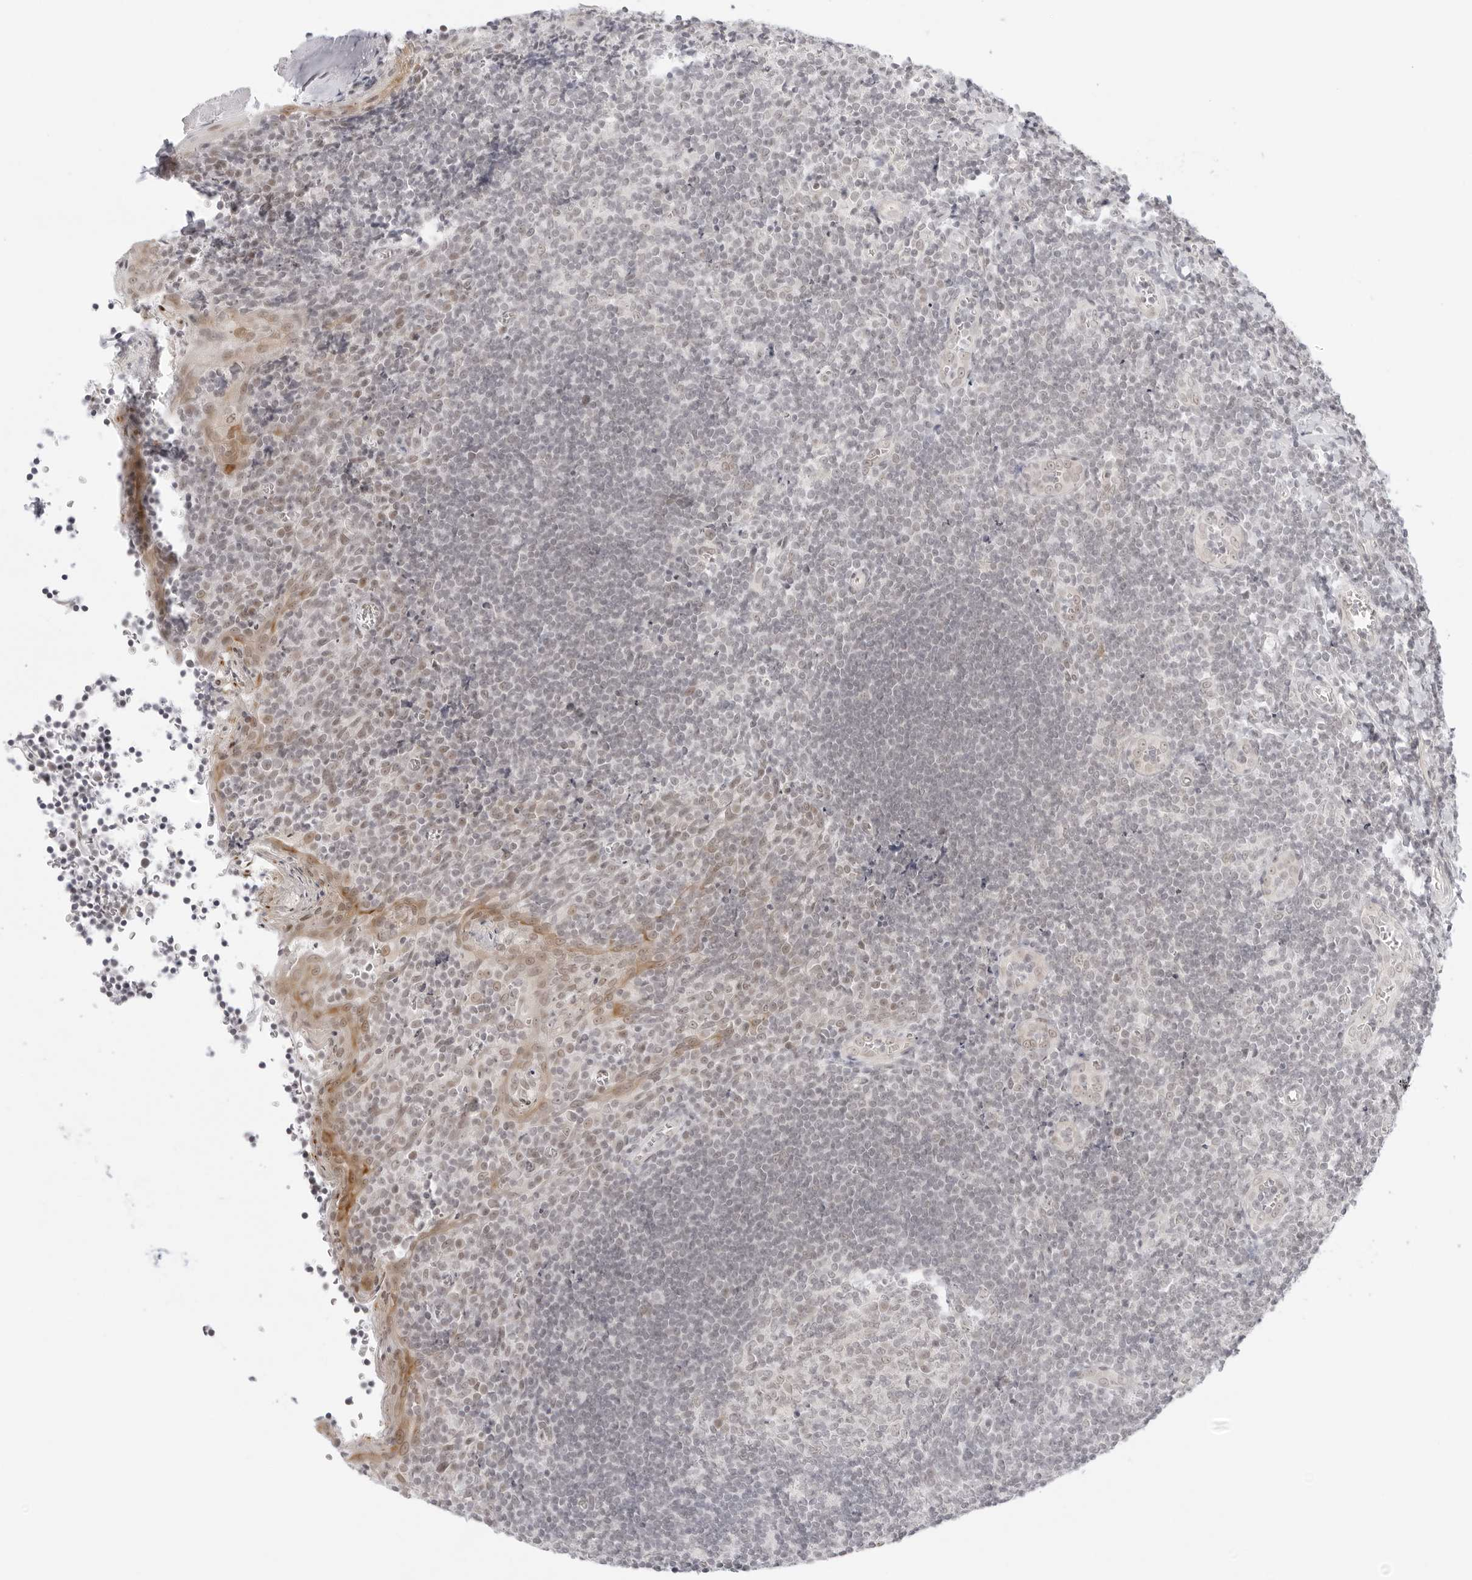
{"staining": {"intensity": "negative", "quantity": "none", "location": "none"}, "tissue": "tonsil", "cell_type": "Germinal center cells", "image_type": "normal", "snomed": [{"axis": "morphology", "description": "Normal tissue, NOS"}, {"axis": "topography", "description": "Tonsil"}], "caption": "Benign tonsil was stained to show a protein in brown. There is no significant expression in germinal center cells. (DAB (3,3'-diaminobenzidine) immunohistochemistry visualized using brightfield microscopy, high magnification).", "gene": "MED18", "patient": {"sex": "male", "age": 27}}